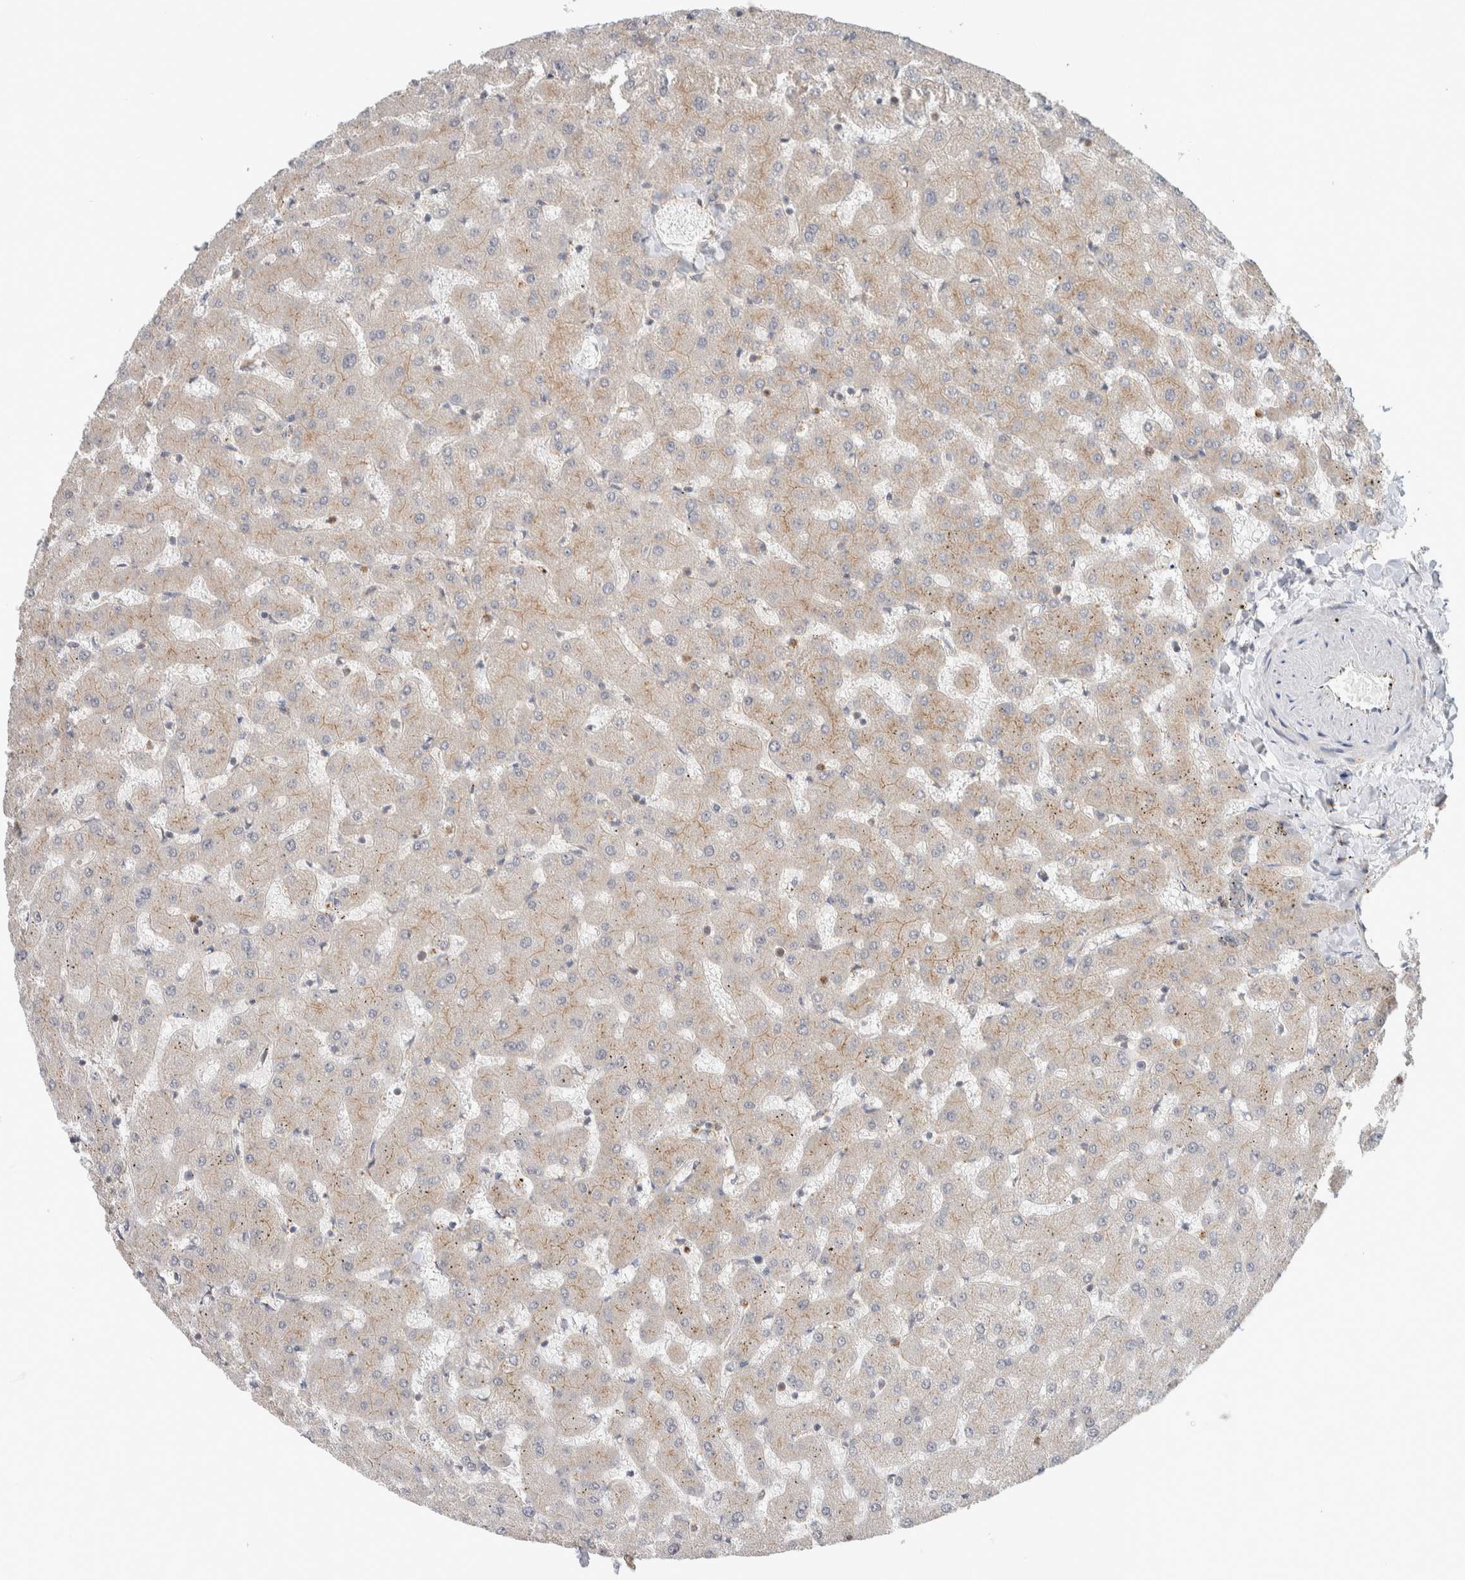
{"staining": {"intensity": "negative", "quantity": "none", "location": "none"}, "tissue": "liver", "cell_type": "Cholangiocytes", "image_type": "normal", "snomed": [{"axis": "morphology", "description": "Normal tissue, NOS"}, {"axis": "topography", "description": "Liver"}], "caption": "Immunohistochemical staining of unremarkable liver reveals no significant positivity in cholangiocytes.", "gene": "DEPTOR", "patient": {"sex": "female", "age": 63}}